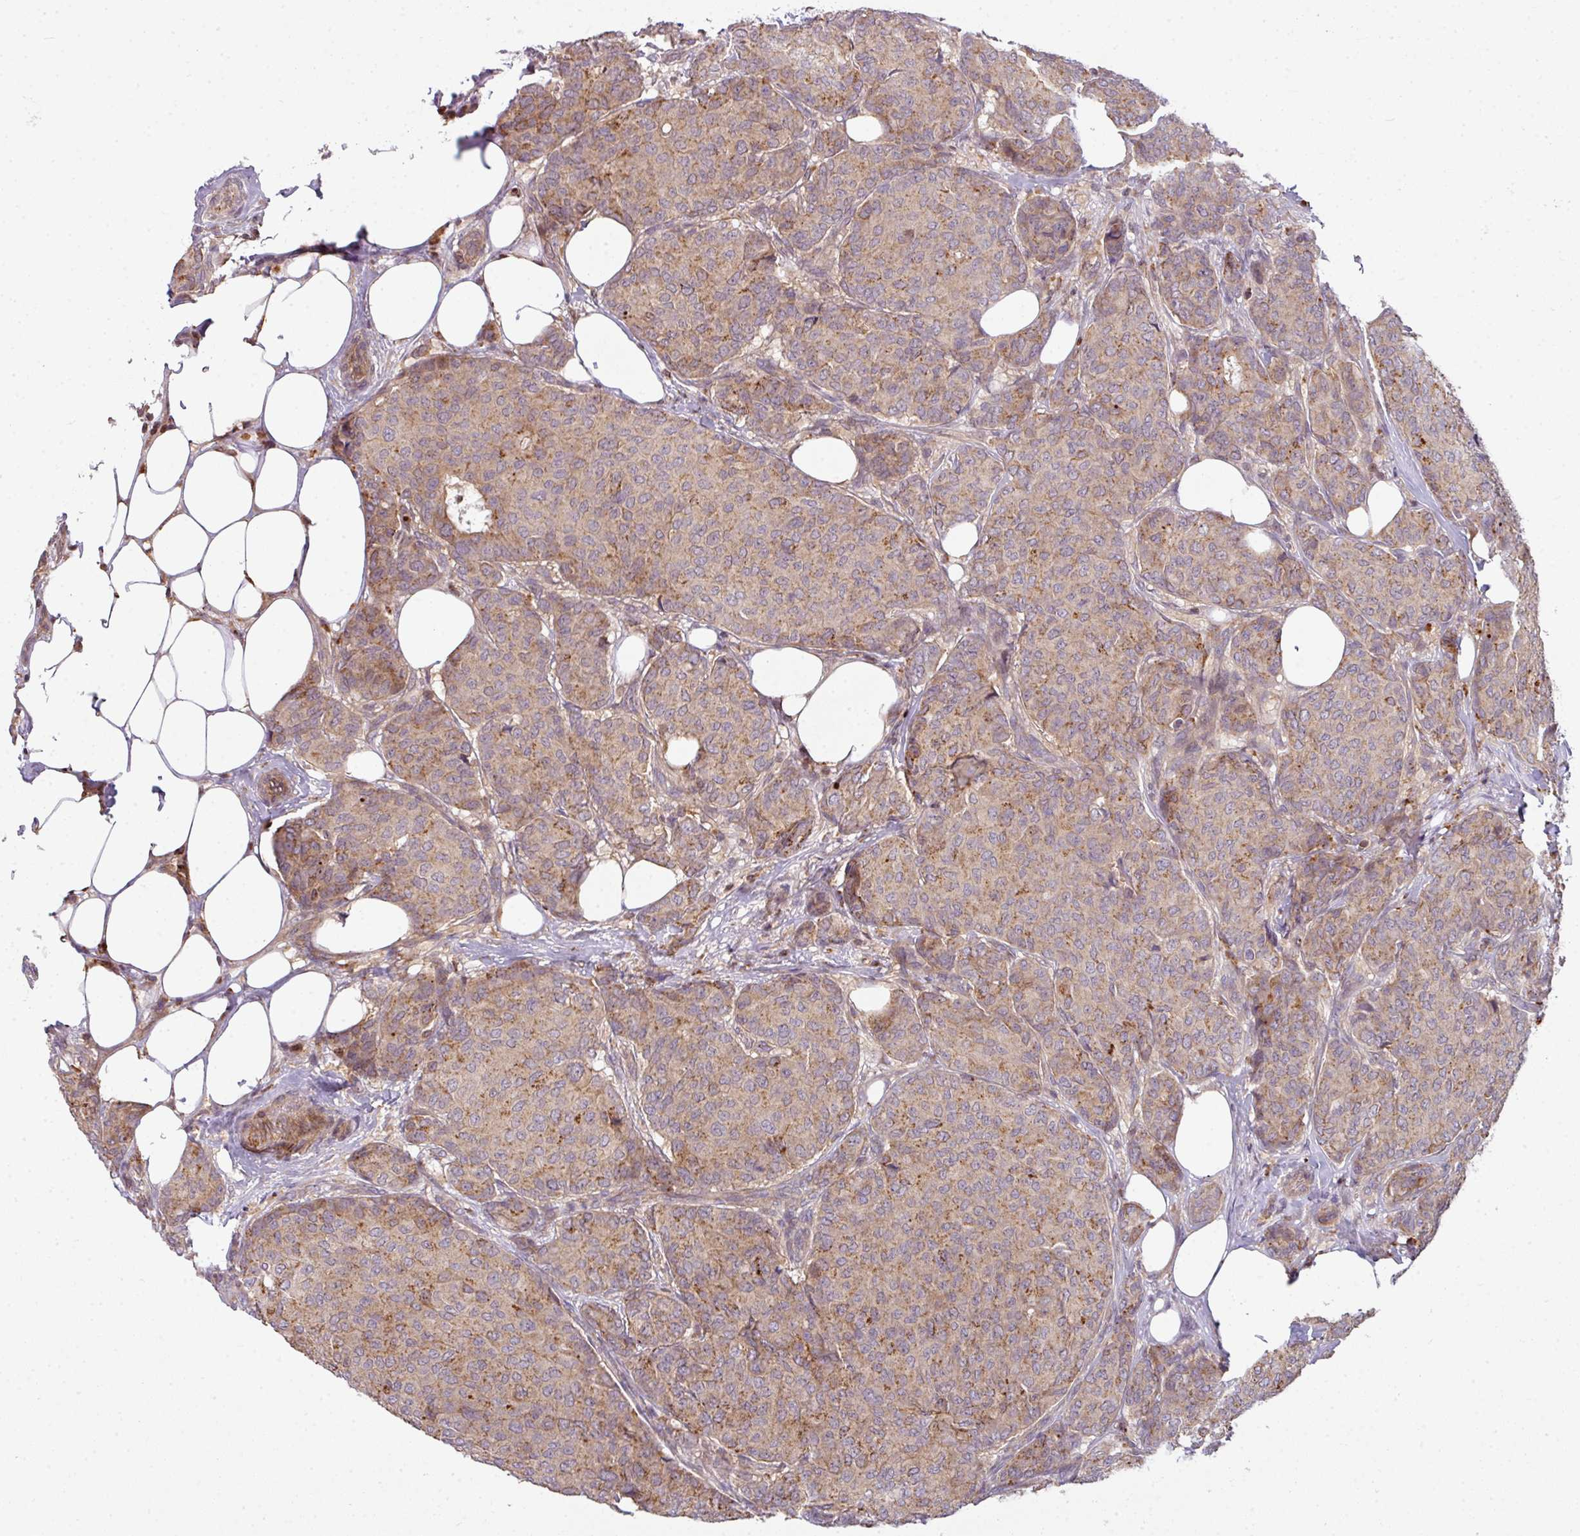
{"staining": {"intensity": "moderate", "quantity": ">75%", "location": "cytoplasmic/membranous"}, "tissue": "breast cancer", "cell_type": "Tumor cells", "image_type": "cancer", "snomed": [{"axis": "morphology", "description": "Duct carcinoma"}, {"axis": "topography", "description": "Breast"}], "caption": "Immunohistochemical staining of human invasive ductal carcinoma (breast) displays medium levels of moderate cytoplasmic/membranous protein expression in approximately >75% of tumor cells. The protein is stained brown, and the nuclei are stained in blue (DAB IHC with brightfield microscopy, high magnification).", "gene": "STAT5A", "patient": {"sex": "female", "age": 75}}